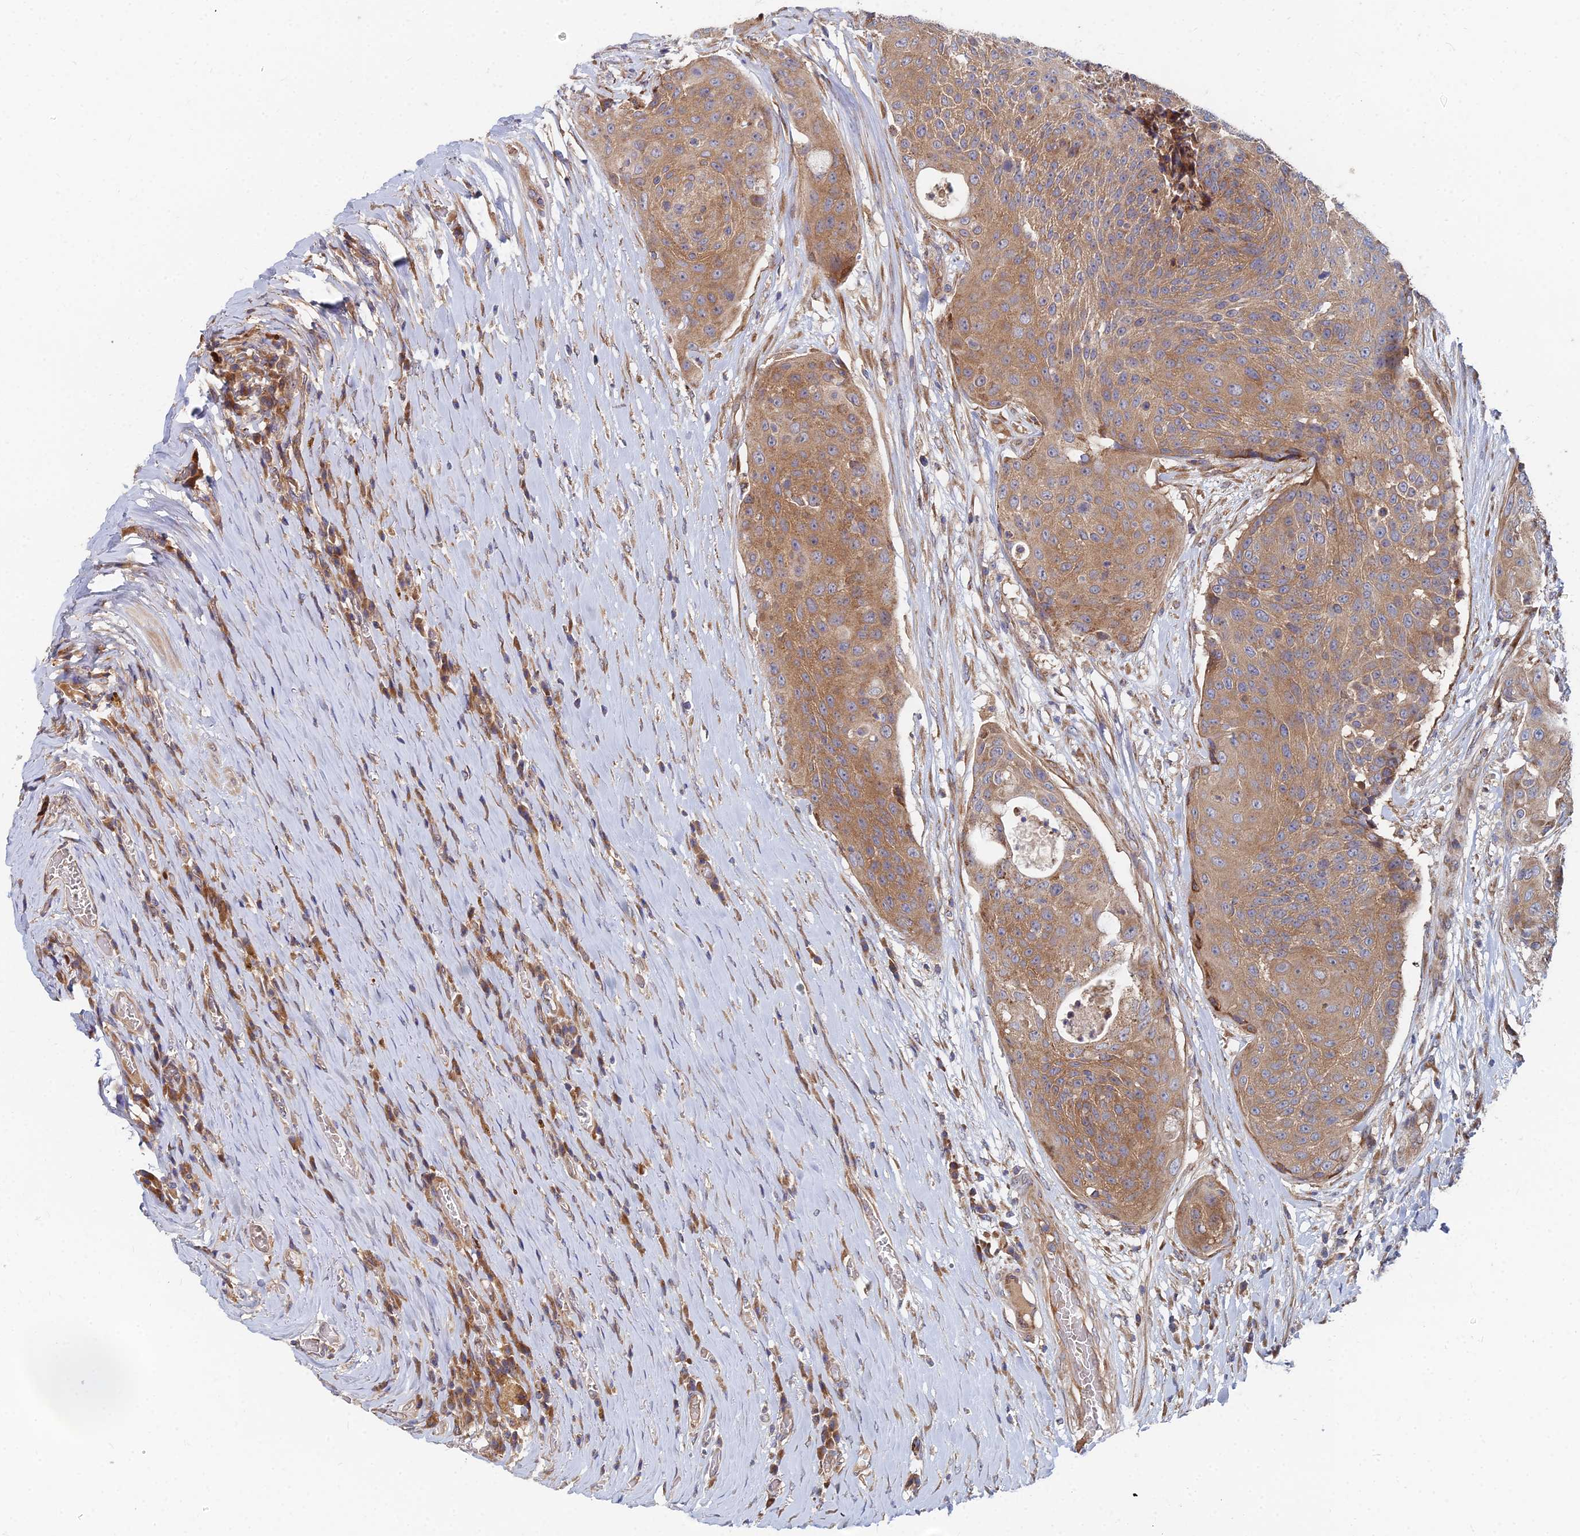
{"staining": {"intensity": "moderate", "quantity": ">75%", "location": "cytoplasmic/membranous"}, "tissue": "urothelial cancer", "cell_type": "Tumor cells", "image_type": "cancer", "snomed": [{"axis": "morphology", "description": "Urothelial carcinoma, High grade"}, {"axis": "topography", "description": "Urinary bladder"}], "caption": "A brown stain shows moderate cytoplasmic/membranous expression of a protein in human urothelial cancer tumor cells. Using DAB (brown) and hematoxylin (blue) stains, captured at high magnification using brightfield microscopy.", "gene": "CCZ1", "patient": {"sex": "female", "age": 63}}